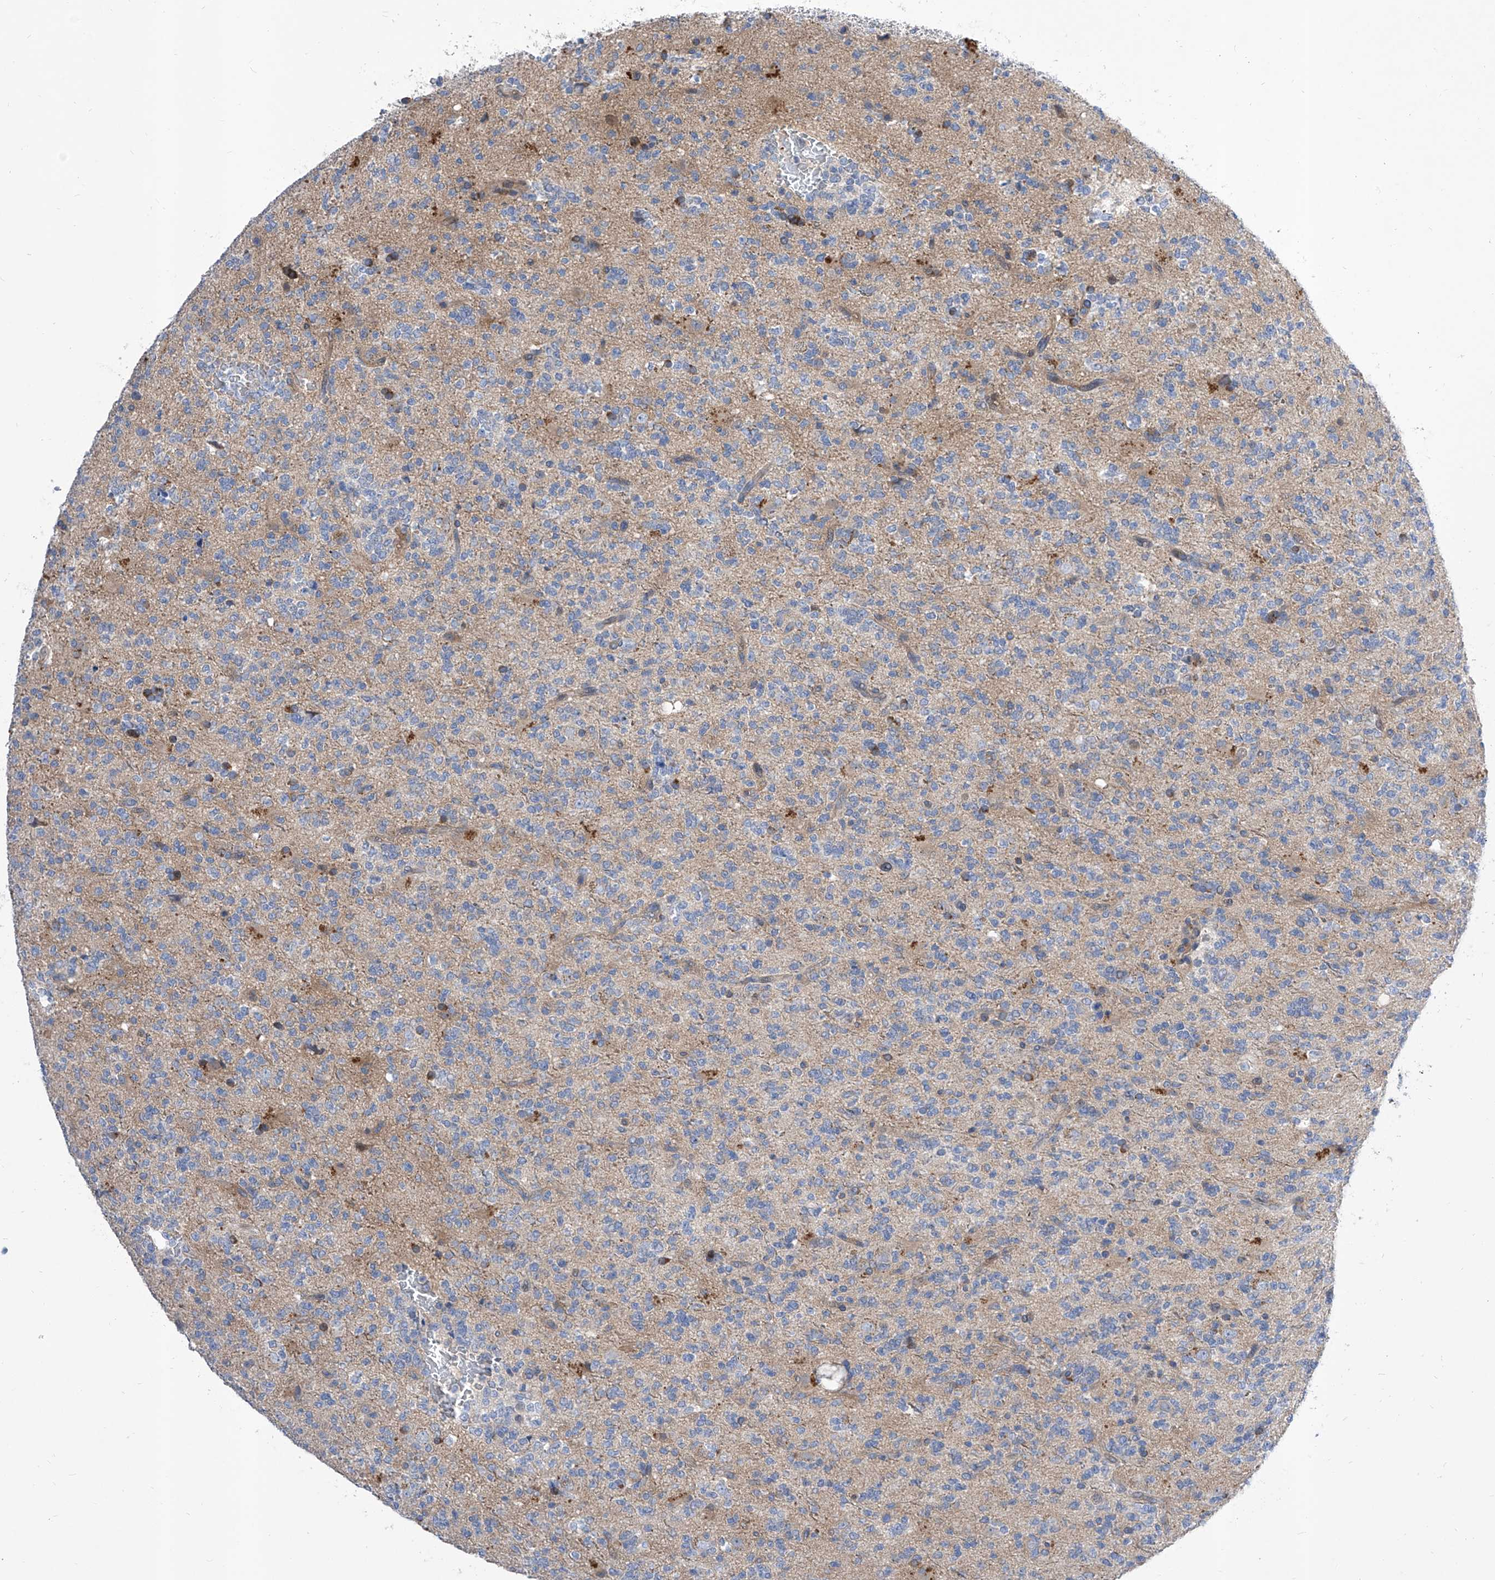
{"staining": {"intensity": "negative", "quantity": "none", "location": "none"}, "tissue": "glioma", "cell_type": "Tumor cells", "image_type": "cancer", "snomed": [{"axis": "morphology", "description": "Glioma, malignant, High grade"}, {"axis": "topography", "description": "Brain"}], "caption": "This is an IHC photomicrograph of human glioma. There is no staining in tumor cells.", "gene": "SRBD1", "patient": {"sex": "female", "age": 62}}